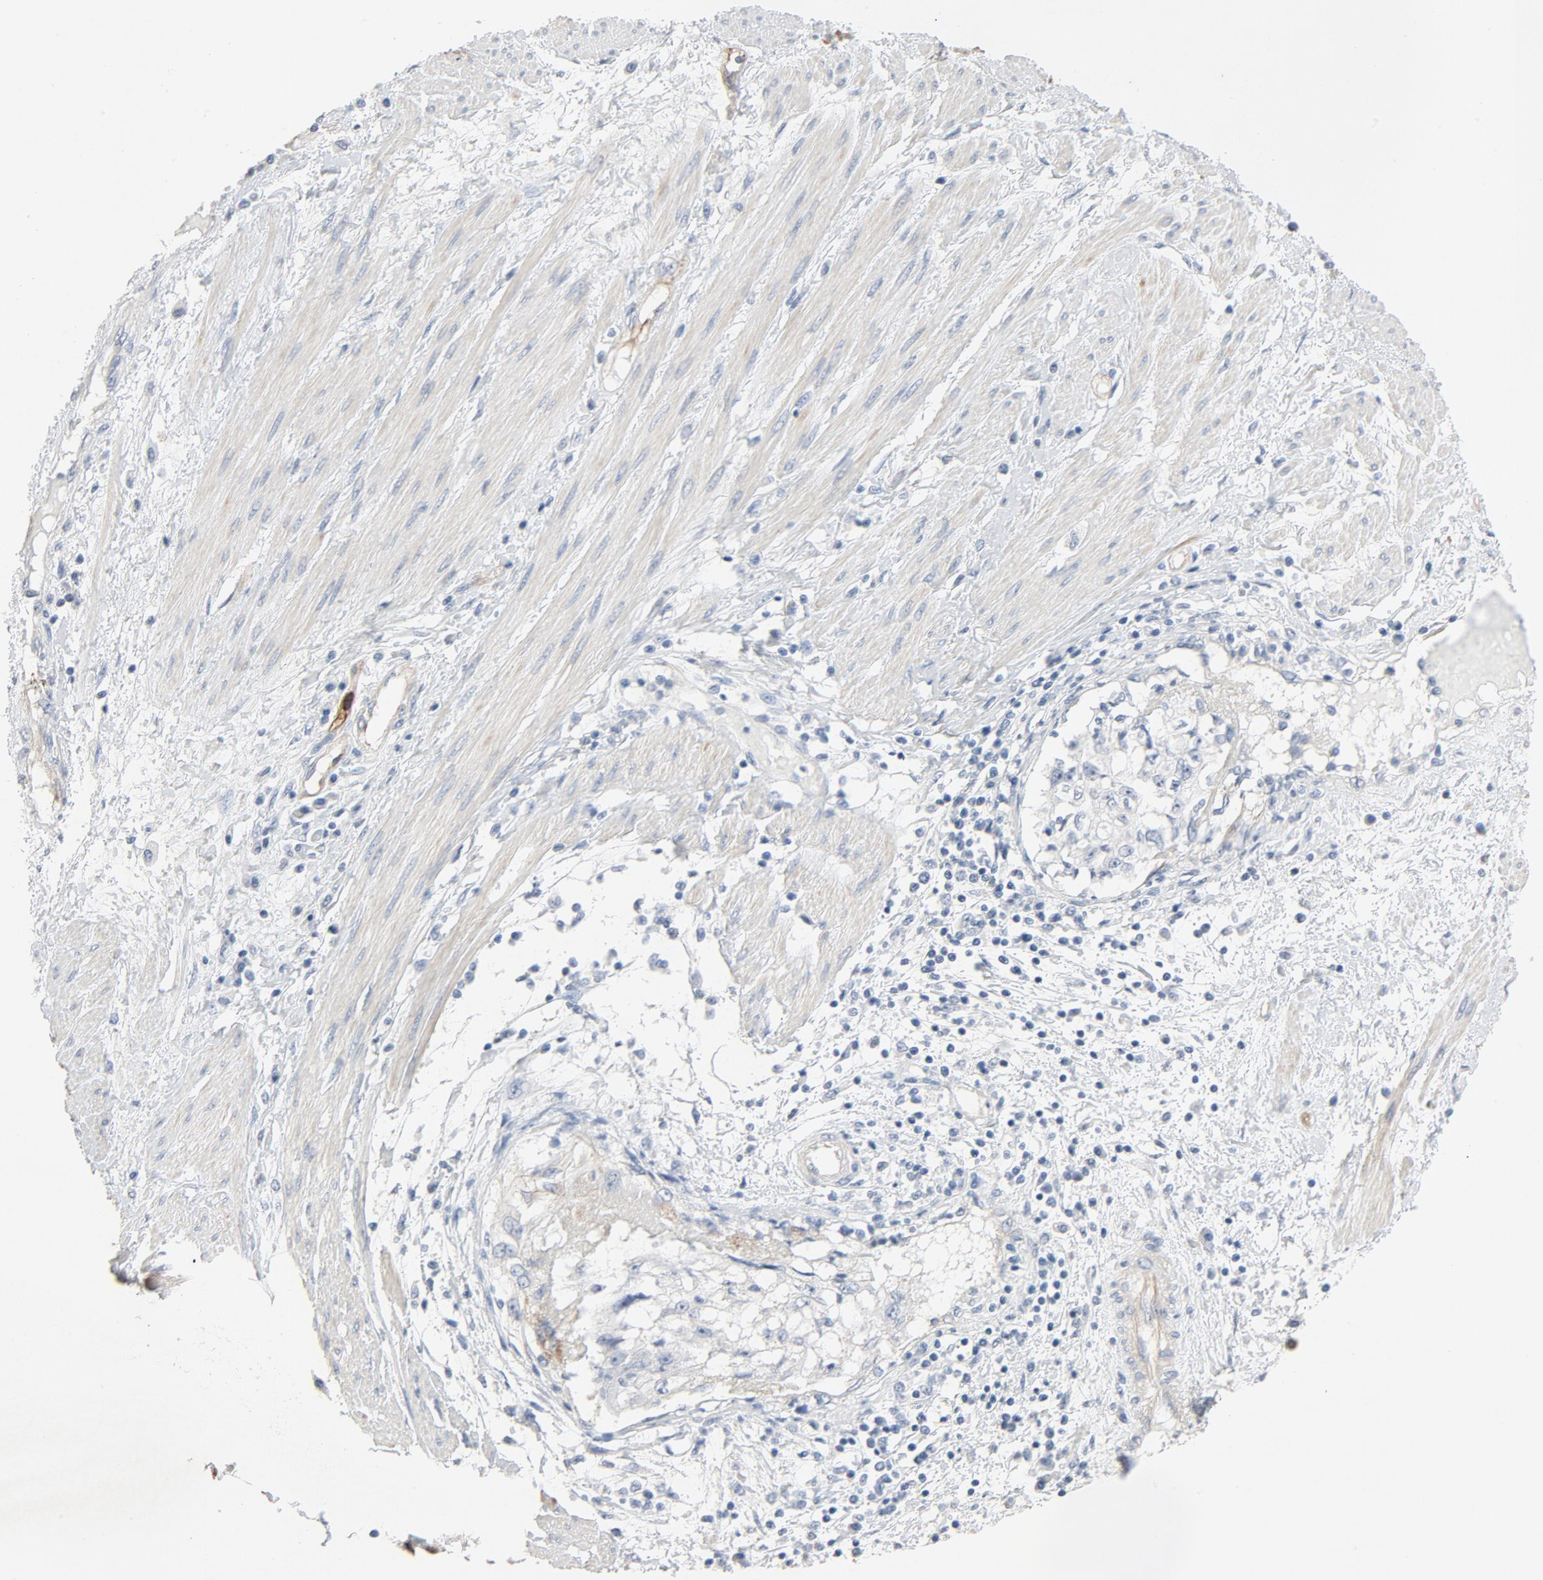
{"staining": {"intensity": "negative", "quantity": "none", "location": "none"}, "tissue": "cervical cancer", "cell_type": "Tumor cells", "image_type": "cancer", "snomed": [{"axis": "morphology", "description": "Squamous cell carcinoma, NOS"}, {"axis": "topography", "description": "Cervix"}], "caption": "High magnification brightfield microscopy of cervical squamous cell carcinoma stained with DAB (3,3'-diaminobenzidine) (brown) and counterstained with hematoxylin (blue): tumor cells show no significant staining.", "gene": "KDR", "patient": {"sex": "female", "age": 57}}